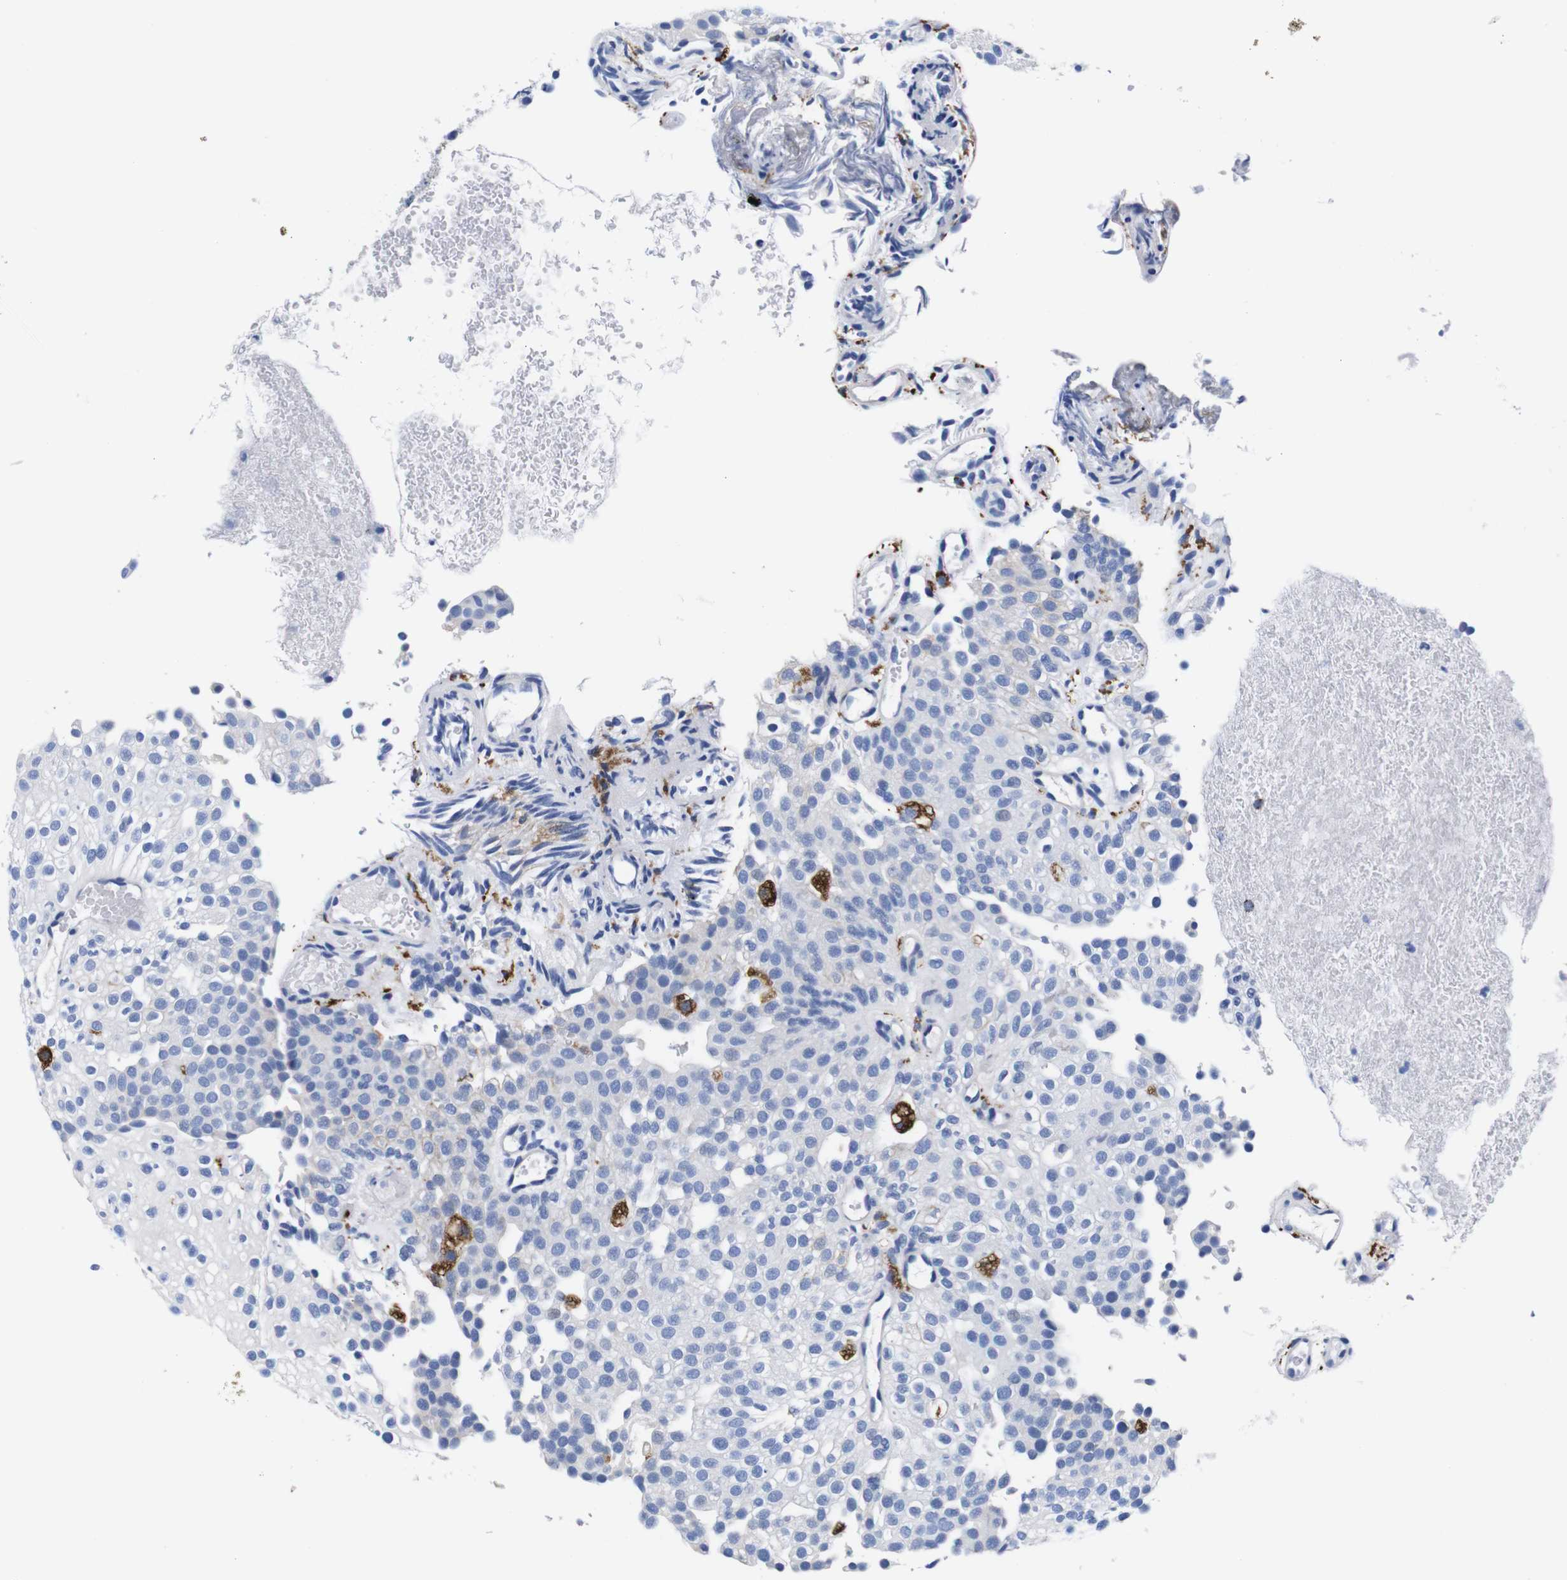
{"staining": {"intensity": "negative", "quantity": "none", "location": "none"}, "tissue": "urothelial cancer", "cell_type": "Tumor cells", "image_type": "cancer", "snomed": [{"axis": "morphology", "description": "Urothelial carcinoma, Low grade"}, {"axis": "topography", "description": "Urinary bladder"}], "caption": "Photomicrograph shows no protein positivity in tumor cells of urothelial carcinoma (low-grade) tissue. (DAB immunohistochemistry (IHC) visualized using brightfield microscopy, high magnification).", "gene": "HLA-DMB", "patient": {"sex": "male", "age": 78}}